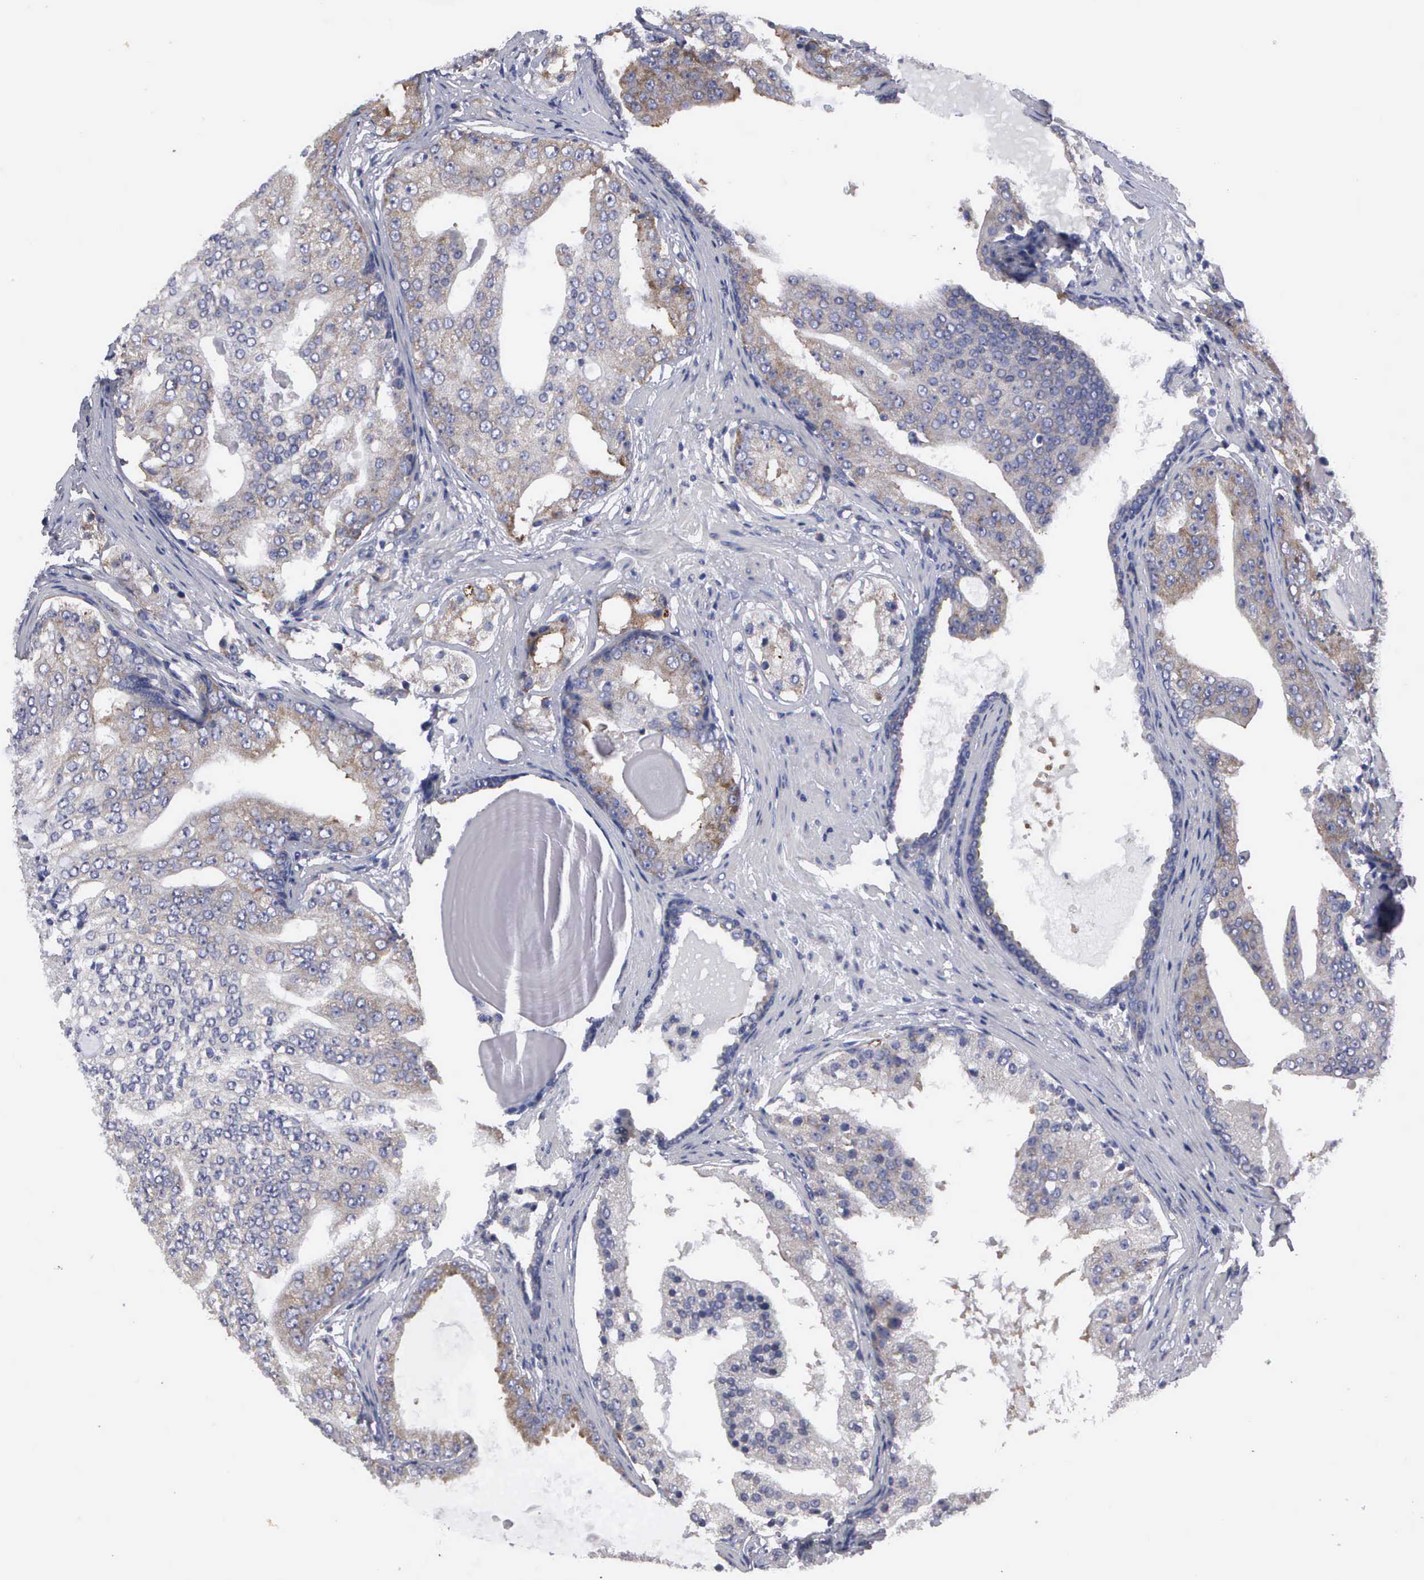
{"staining": {"intensity": "moderate", "quantity": "<25%", "location": "cytoplasmic/membranous"}, "tissue": "prostate cancer", "cell_type": "Tumor cells", "image_type": "cancer", "snomed": [{"axis": "morphology", "description": "Adenocarcinoma, High grade"}, {"axis": "topography", "description": "Prostate"}], "caption": "A brown stain shows moderate cytoplasmic/membranous expression of a protein in human prostate high-grade adenocarcinoma tumor cells.", "gene": "TXLNG", "patient": {"sex": "male", "age": 68}}